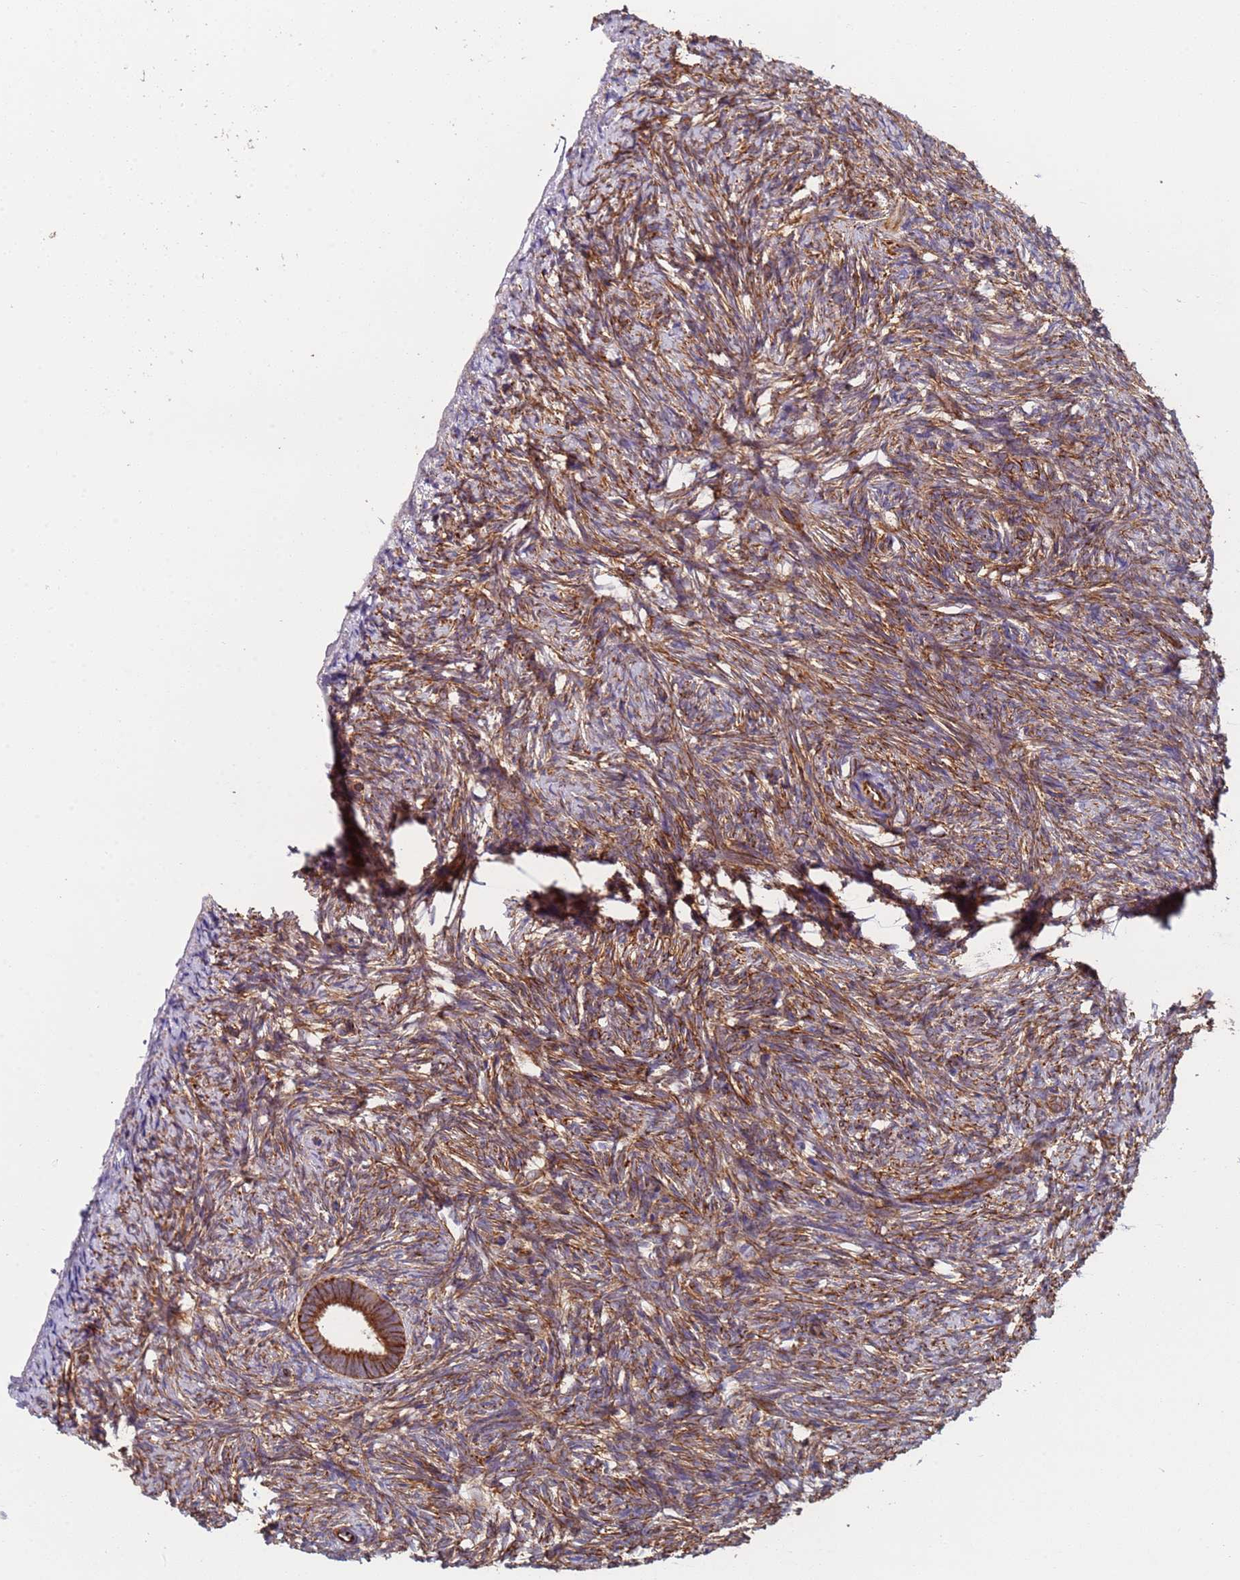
{"staining": {"intensity": "moderate", "quantity": ">75%", "location": "cytoplasmic/membranous"}, "tissue": "ovary", "cell_type": "Ovarian stroma cells", "image_type": "normal", "snomed": [{"axis": "morphology", "description": "Normal tissue, NOS"}, {"axis": "topography", "description": "Ovary"}], "caption": "Protein expression analysis of unremarkable human ovary reveals moderate cytoplasmic/membranous expression in about >75% of ovarian stroma cells. The staining is performed using DAB (3,3'-diaminobenzidine) brown chromogen to label protein expression. The nuclei are counter-stained blue using hematoxylin.", "gene": "NUDT12", "patient": {"sex": "female", "age": 51}}